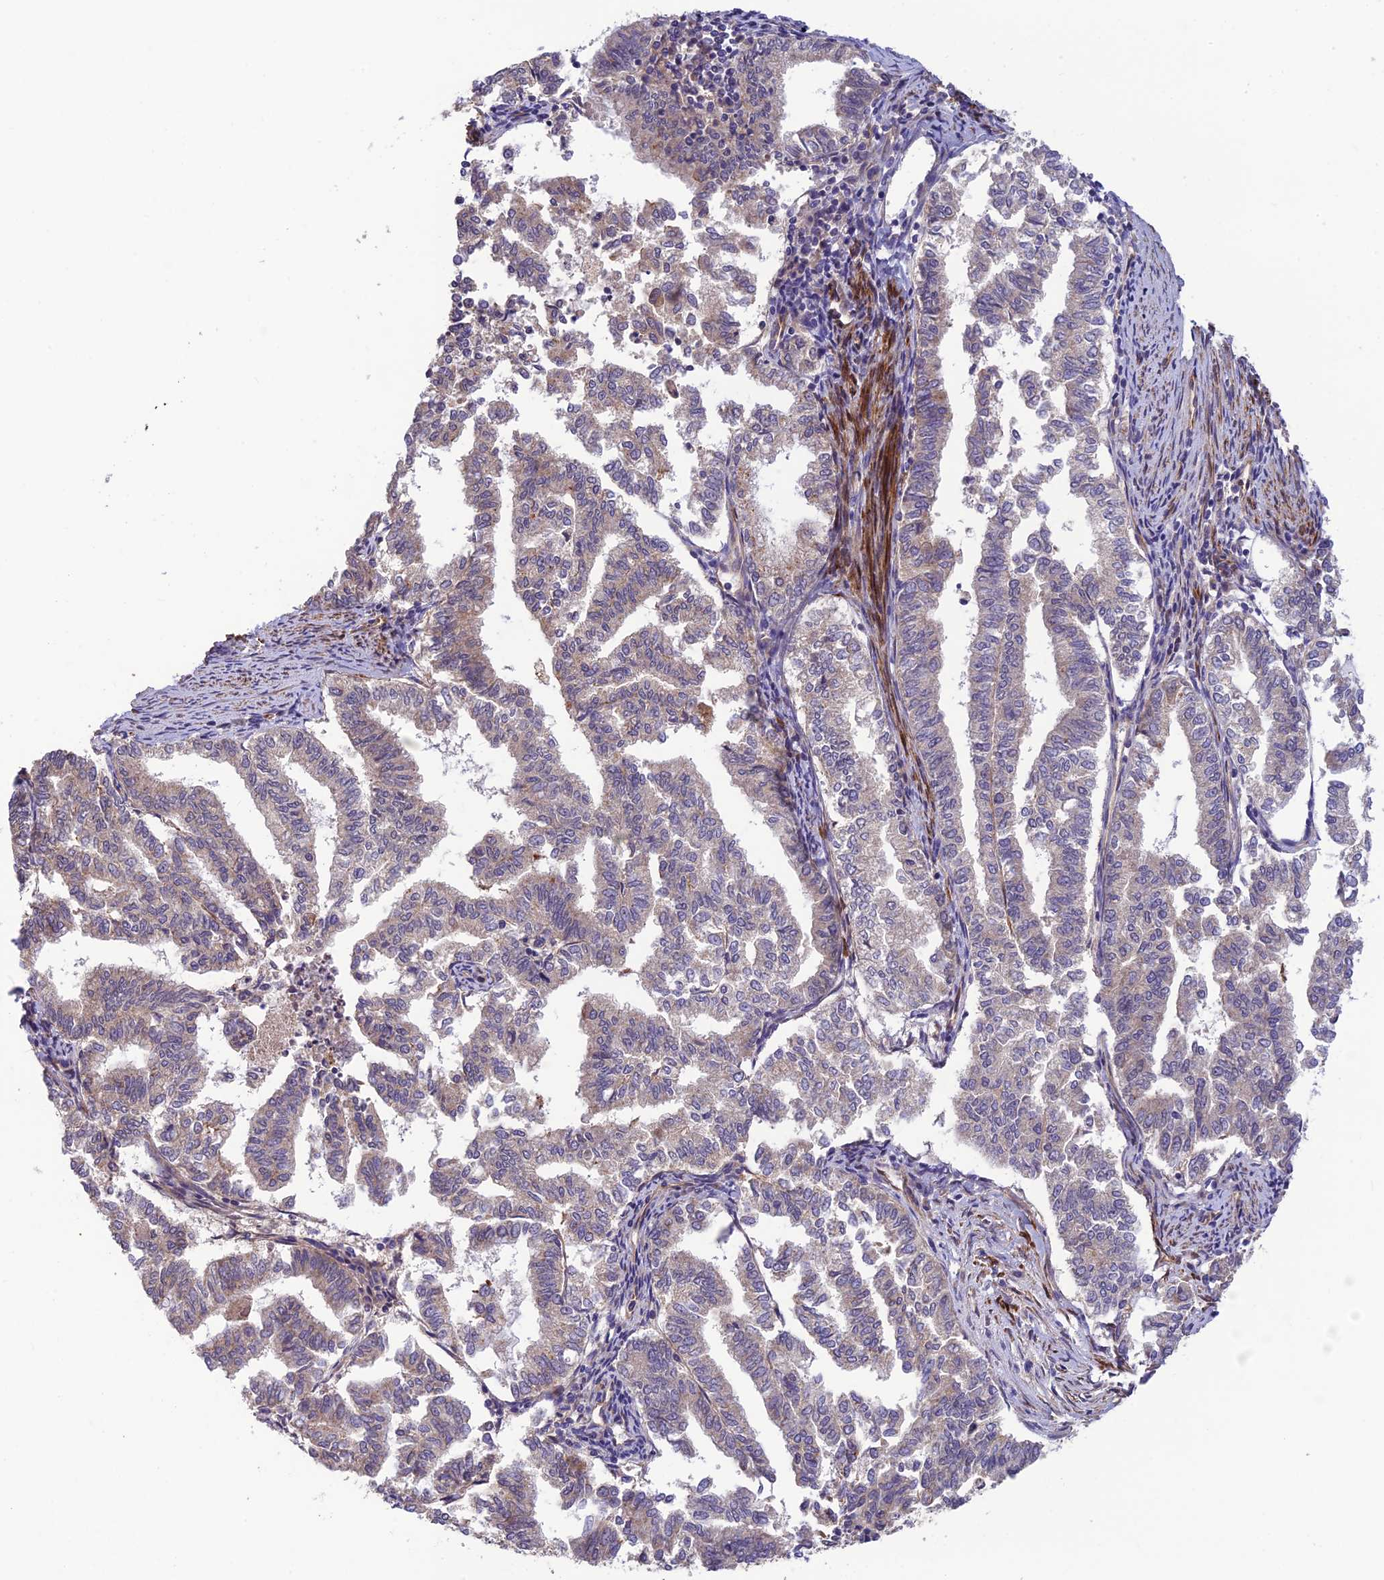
{"staining": {"intensity": "weak", "quantity": "<25%", "location": "cytoplasmic/membranous"}, "tissue": "endometrial cancer", "cell_type": "Tumor cells", "image_type": "cancer", "snomed": [{"axis": "morphology", "description": "Adenocarcinoma, NOS"}, {"axis": "topography", "description": "Endometrium"}], "caption": "Immunohistochemistry micrograph of neoplastic tissue: human endometrial cancer (adenocarcinoma) stained with DAB demonstrates no significant protein positivity in tumor cells. The staining was performed using DAB to visualize the protein expression in brown, while the nuclei were stained in blue with hematoxylin (Magnification: 20x).", "gene": "ADAMTS15", "patient": {"sex": "female", "age": 79}}